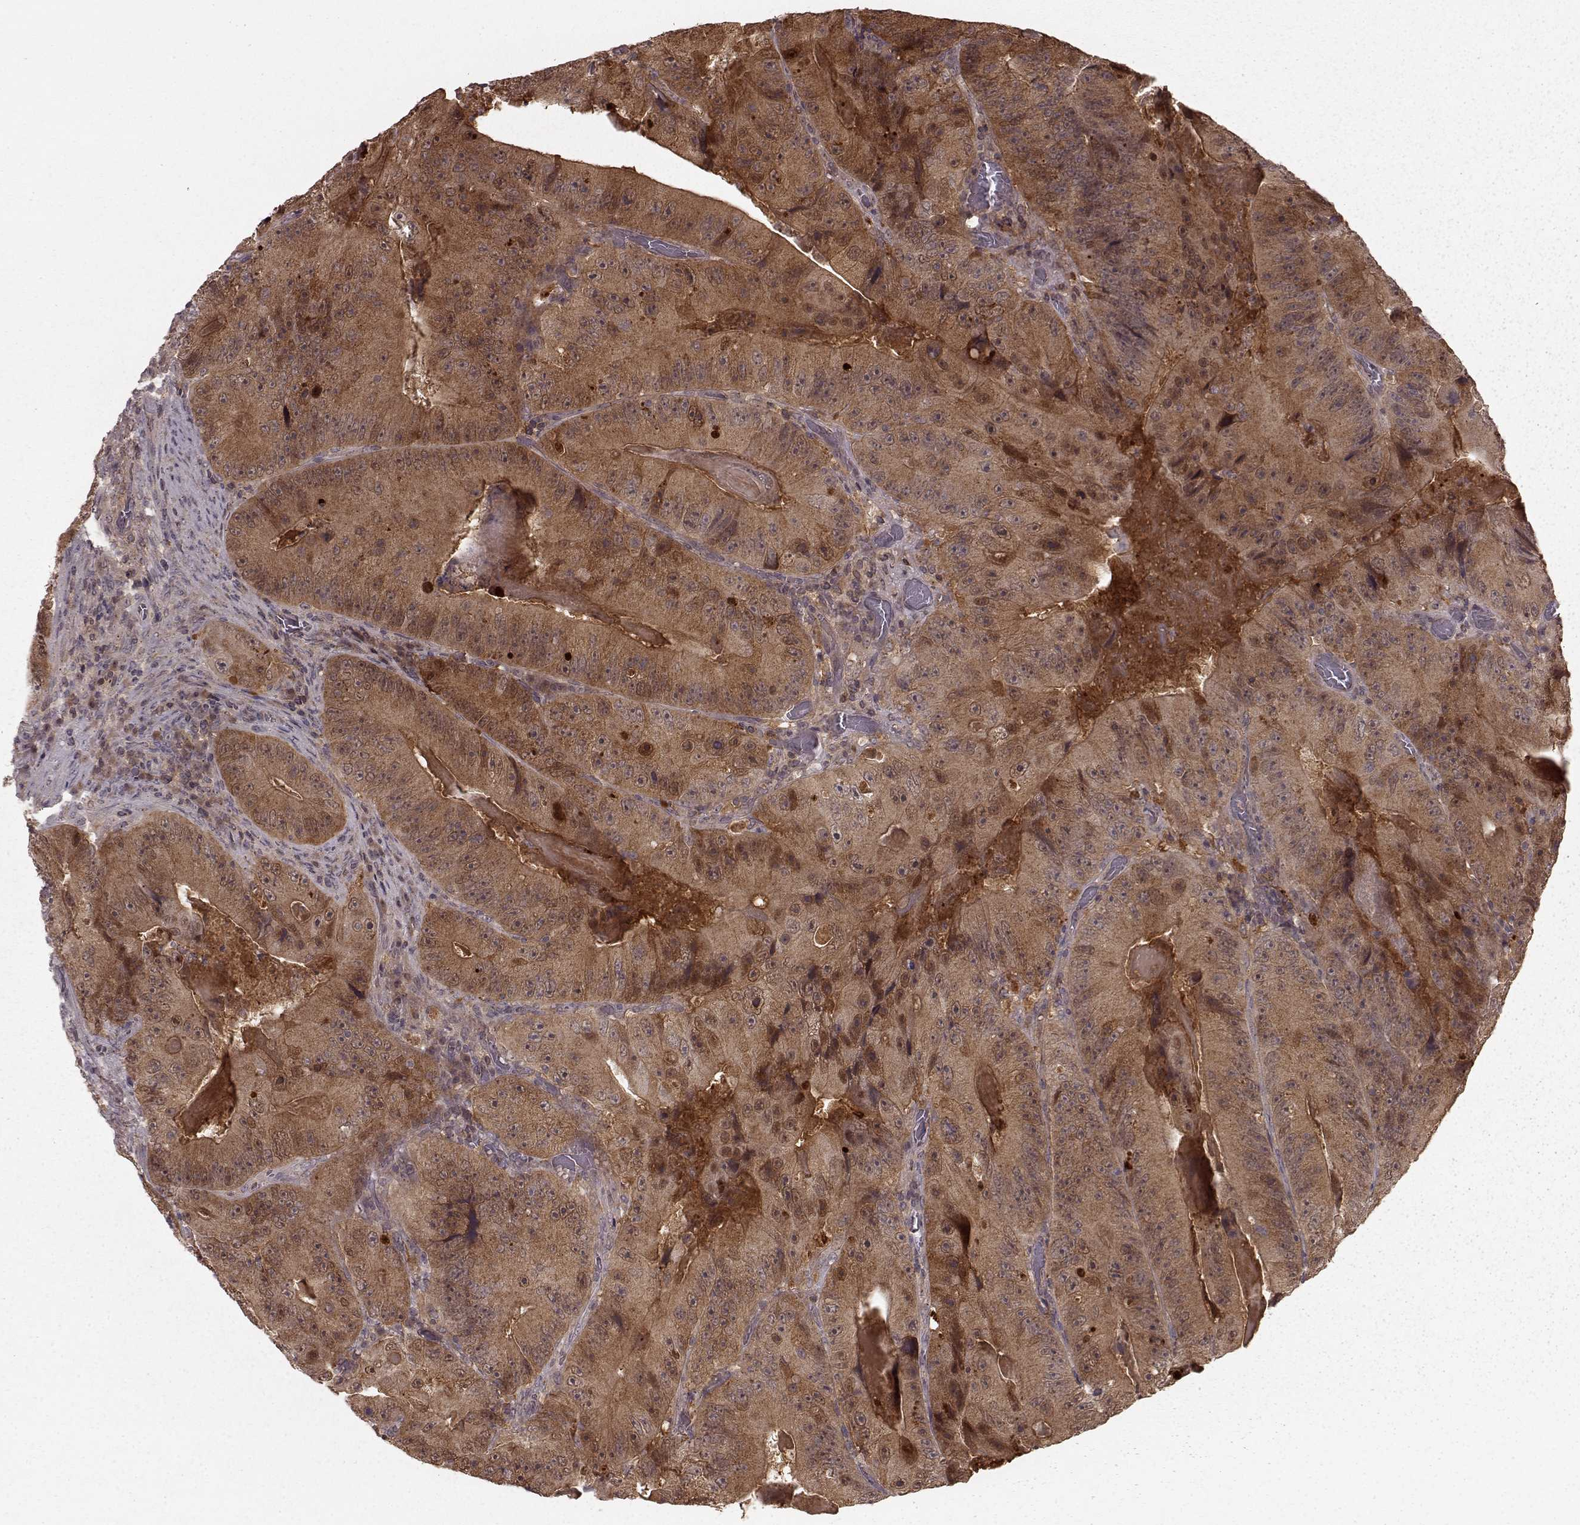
{"staining": {"intensity": "moderate", "quantity": ">75%", "location": "cytoplasmic/membranous"}, "tissue": "colorectal cancer", "cell_type": "Tumor cells", "image_type": "cancer", "snomed": [{"axis": "morphology", "description": "Adenocarcinoma, NOS"}, {"axis": "topography", "description": "Colon"}], "caption": "Colorectal cancer (adenocarcinoma) tissue displays moderate cytoplasmic/membranous positivity in approximately >75% of tumor cells", "gene": "GSS", "patient": {"sex": "female", "age": 86}}